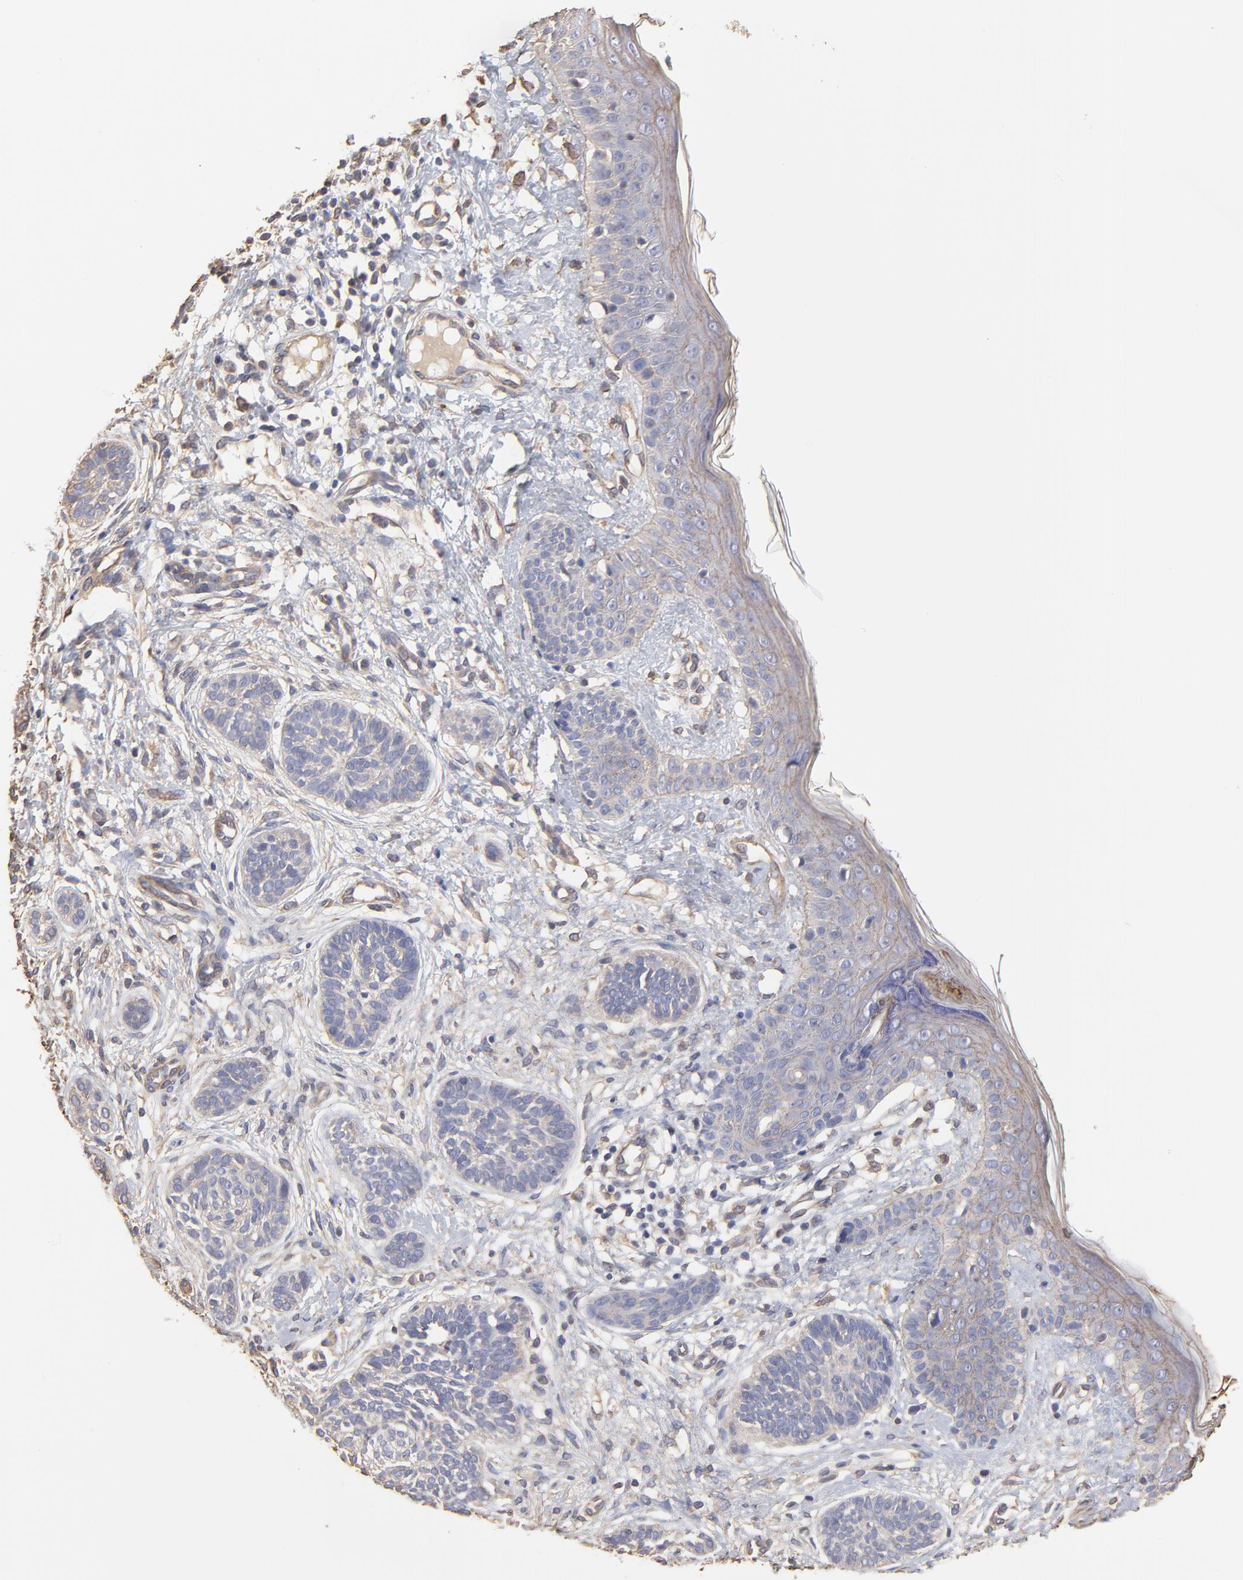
{"staining": {"intensity": "negative", "quantity": "none", "location": "none"}, "tissue": "skin cancer", "cell_type": "Tumor cells", "image_type": "cancer", "snomed": [{"axis": "morphology", "description": "Normal tissue, NOS"}, {"axis": "morphology", "description": "Basal cell carcinoma"}, {"axis": "topography", "description": "Skin"}], "caption": "There is no significant staining in tumor cells of skin cancer (basal cell carcinoma). The staining is performed using DAB brown chromogen with nuclei counter-stained in using hematoxylin.", "gene": "LRCH2", "patient": {"sex": "male", "age": 63}}